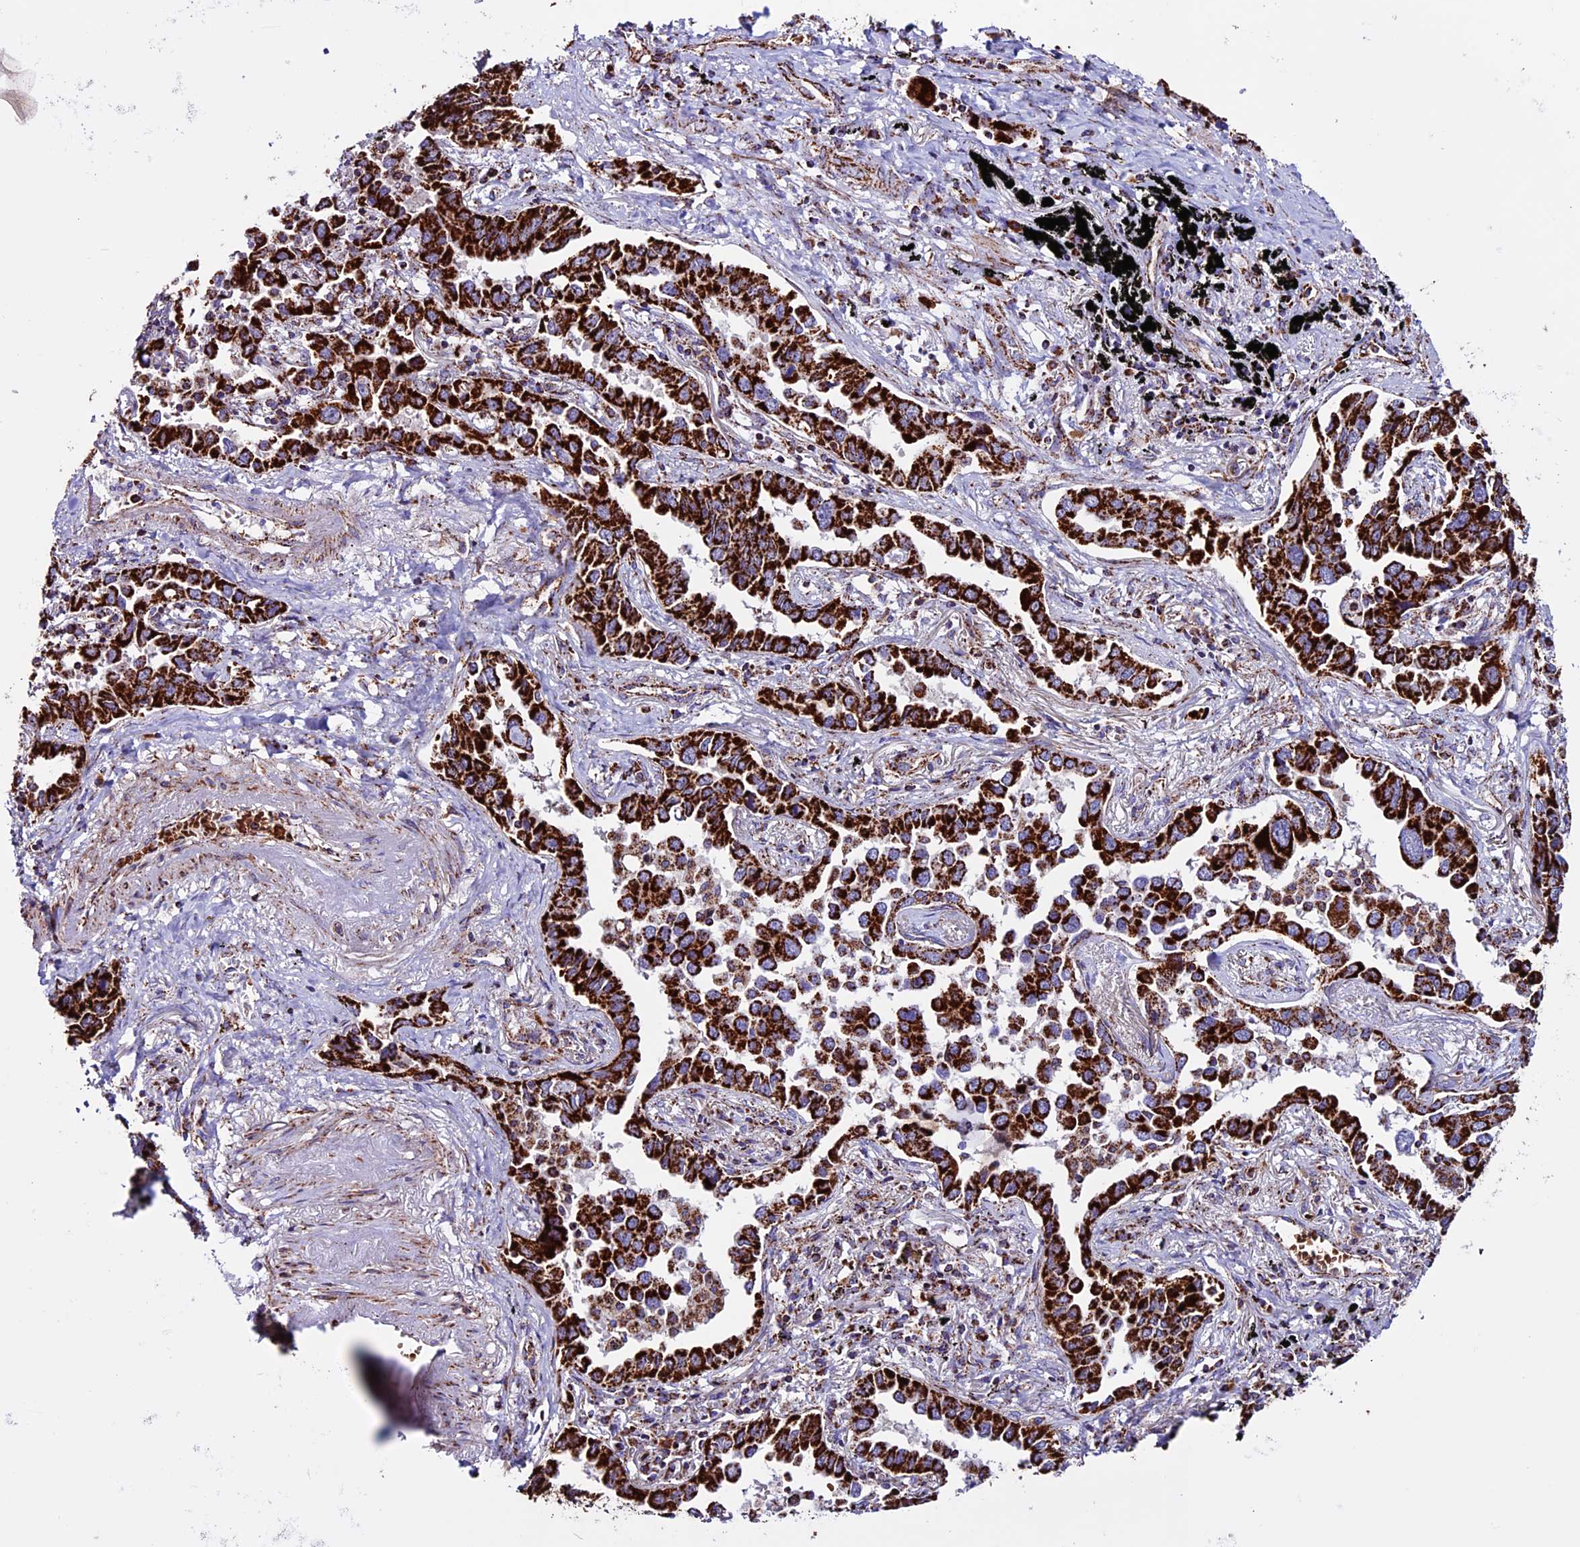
{"staining": {"intensity": "strong", "quantity": ">75%", "location": "cytoplasmic/membranous"}, "tissue": "lung cancer", "cell_type": "Tumor cells", "image_type": "cancer", "snomed": [{"axis": "morphology", "description": "Adenocarcinoma, NOS"}, {"axis": "topography", "description": "Lung"}], "caption": "IHC of human lung adenocarcinoma shows high levels of strong cytoplasmic/membranous staining in approximately >75% of tumor cells. The staining was performed using DAB, with brown indicating positive protein expression. Nuclei are stained blue with hematoxylin.", "gene": "CX3CL1", "patient": {"sex": "male", "age": 67}}